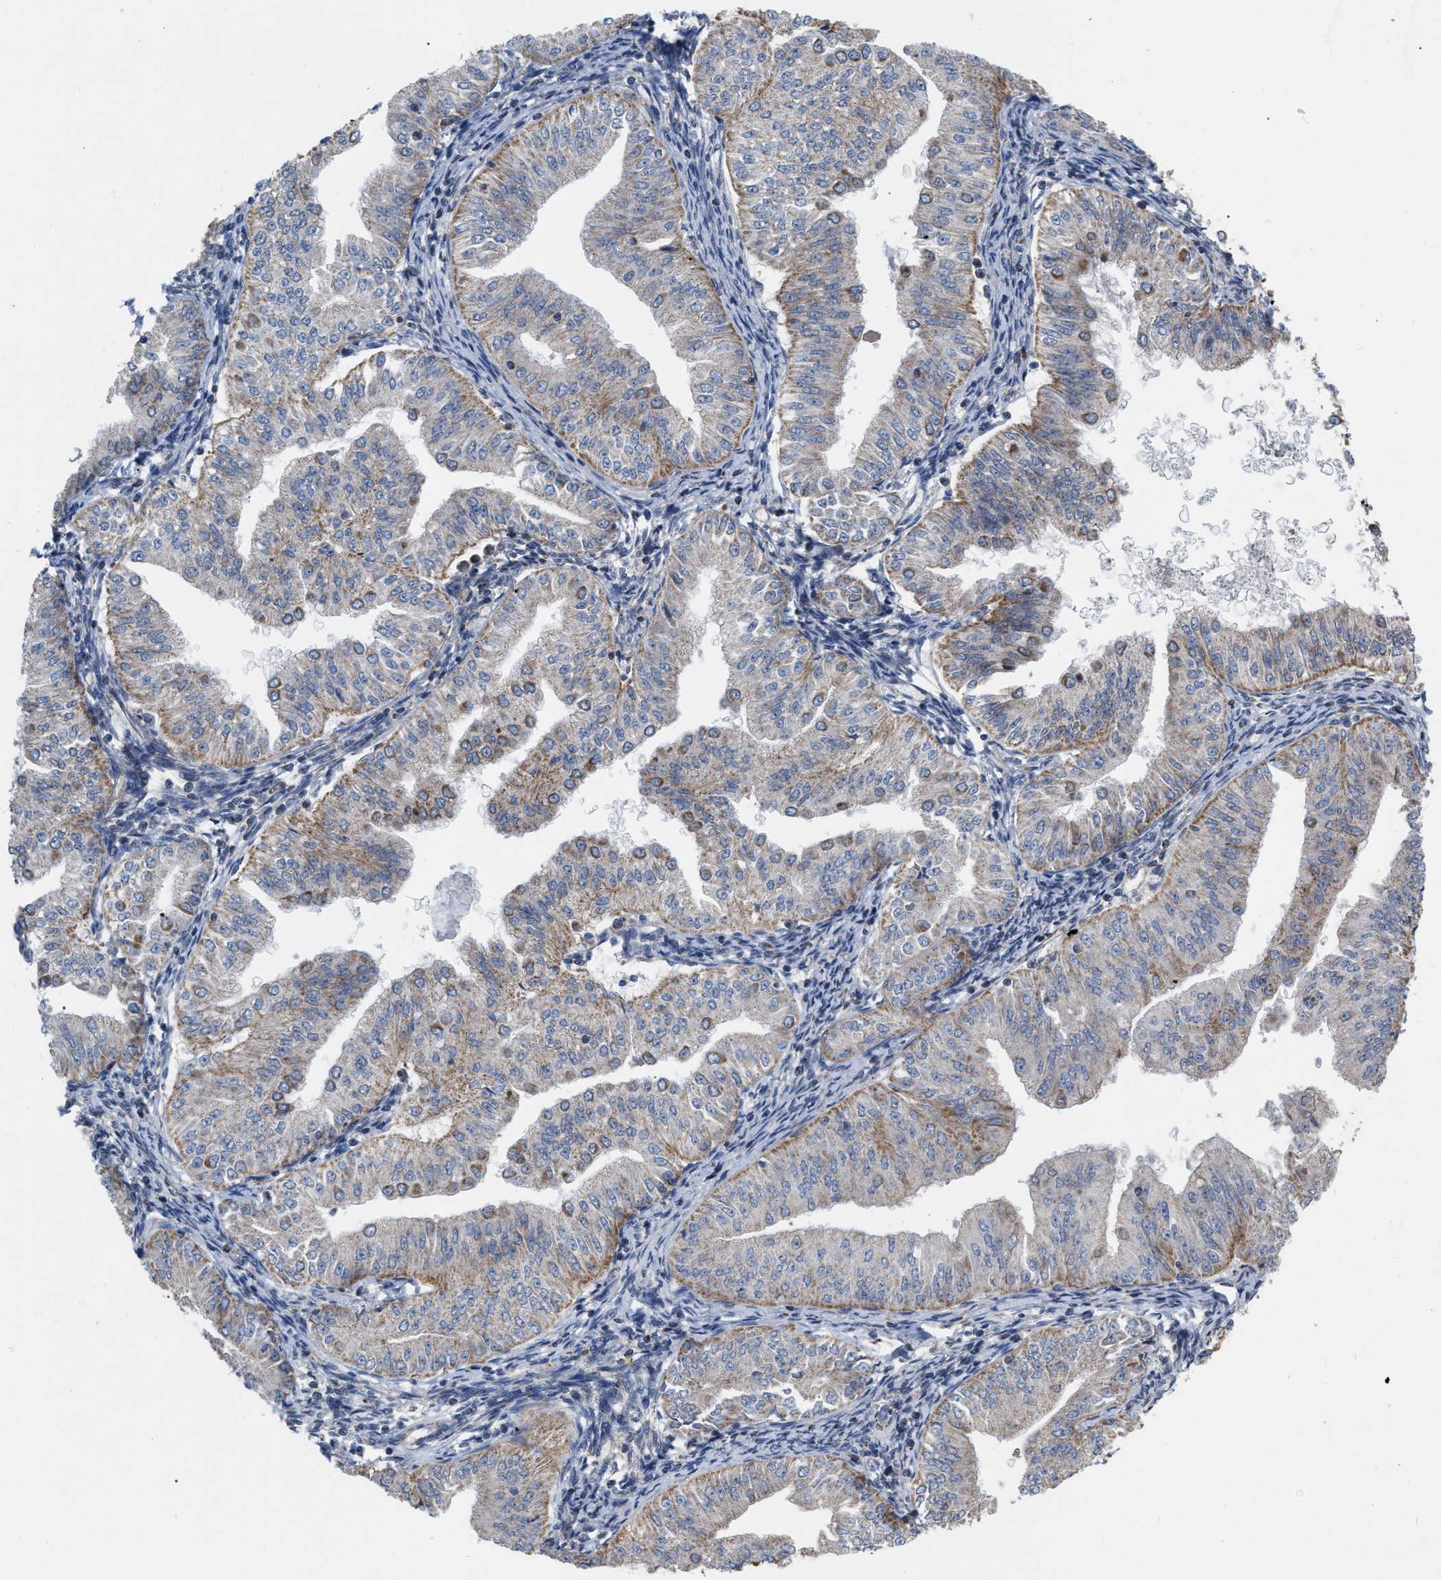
{"staining": {"intensity": "weak", "quantity": "25%-75%", "location": "cytoplasmic/membranous"}, "tissue": "endometrial cancer", "cell_type": "Tumor cells", "image_type": "cancer", "snomed": [{"axis": "morphology", "description": "Normal tissue, NOS"}, {"axis": "morphology", "description": "Adenocarcinoma, NOS"}, {"axis": "topography", "description": "Endometrium"}], "caption": "There is low levels of weak cytoplasmic/membranous expression in tumor cells of endometrial cancer, as demonstrated by immunohistochemical staining (brown color).", "gene": "DDX56", "patient": {"sex": "female", "age": 53}}